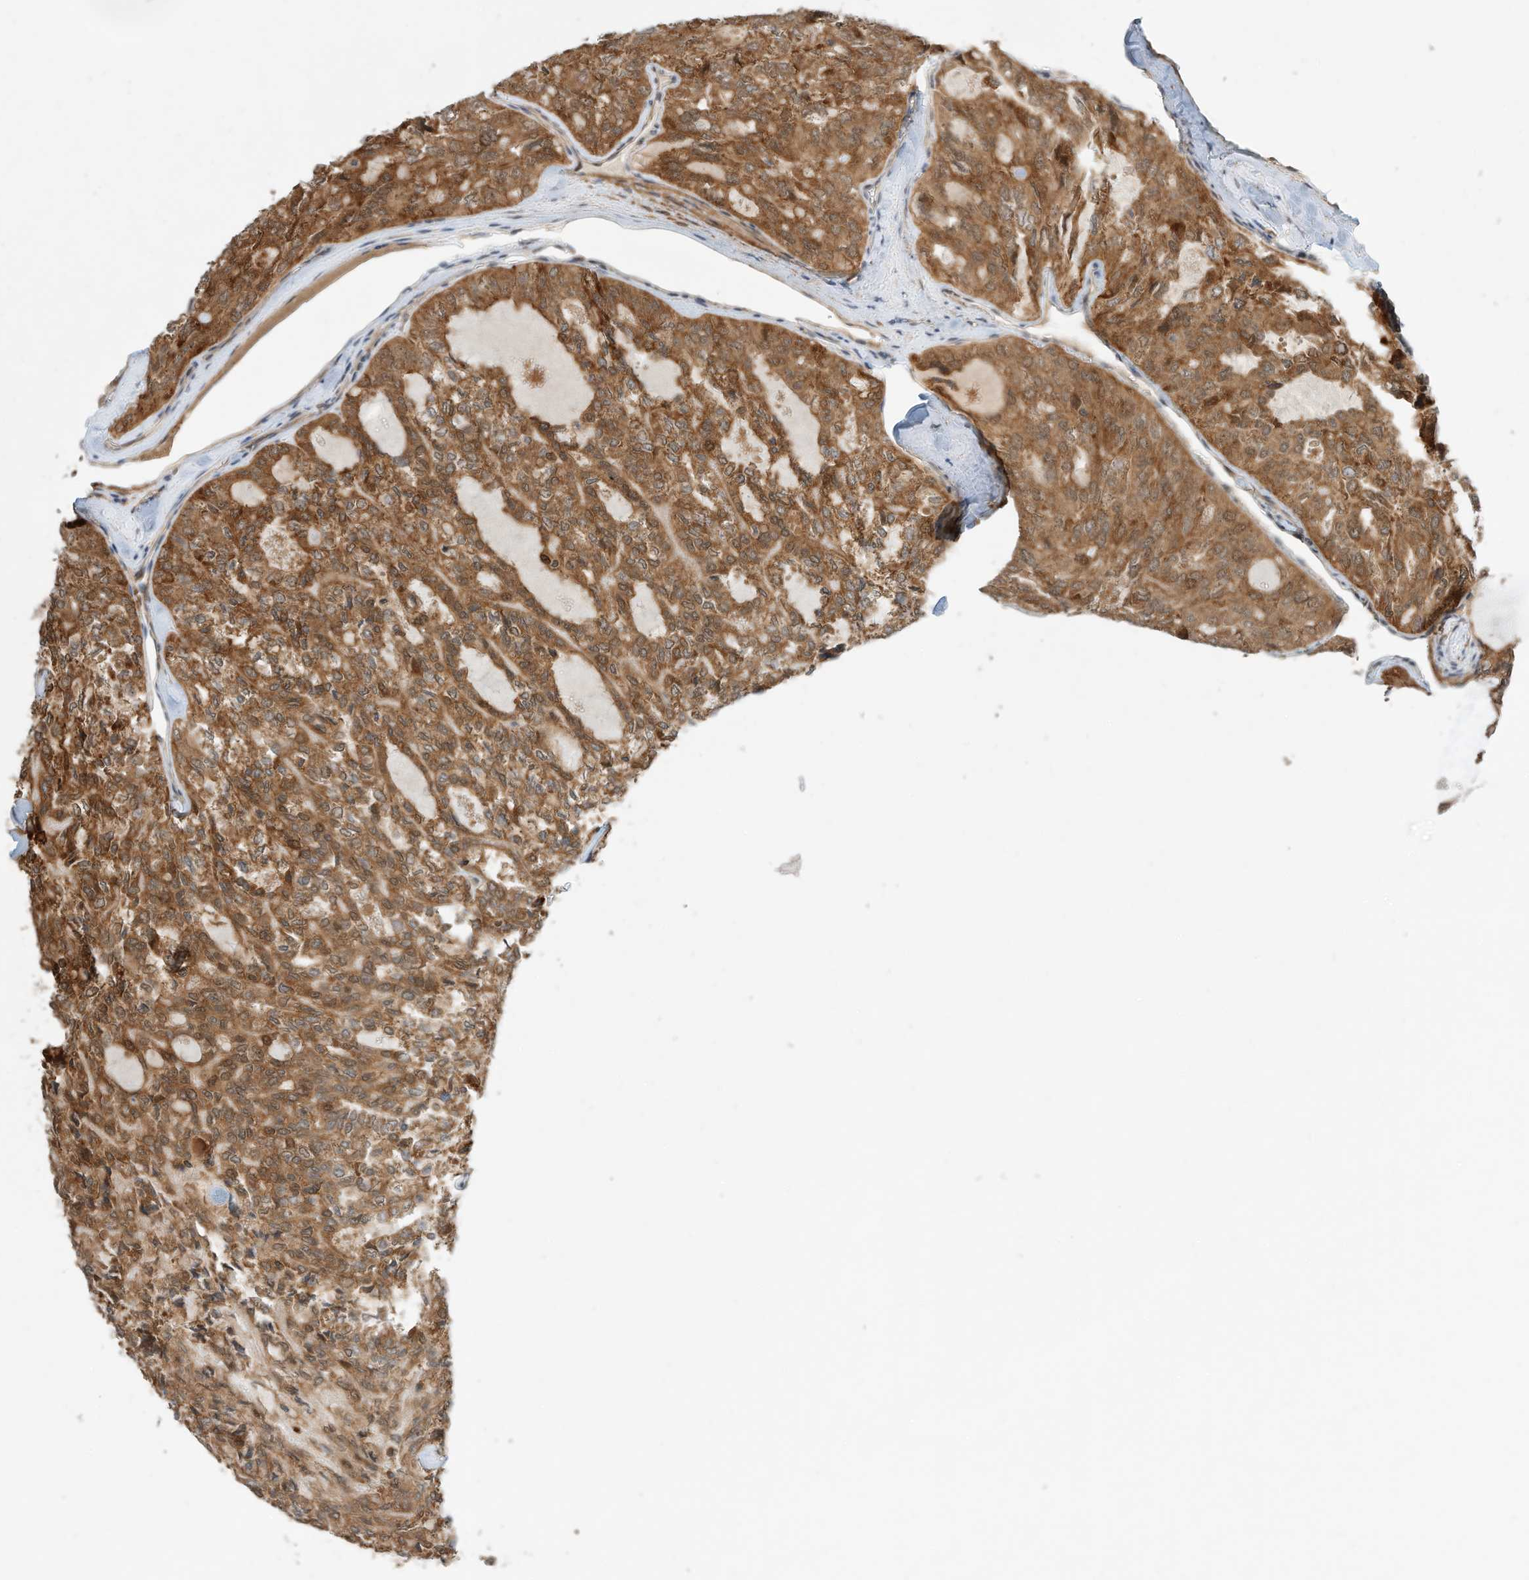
{"staining": {"intensity": "strong", "quantity": ">75%", "location": "cytoplasmic/membranous"}, "tissue": "thyroid cancer", "cell_type": "Tumor cells", "image_type": "cancer", "snomed": [{"axis": "morphology", "description": "Follicular adenoma carcinoma, NOS"}, {"axis": "topography", "description": "Thyroid gland"}], "caption": "Immunohistochemical staining of follicular adenoma carcinoma (thyroid) reveals high levels of strong cytoplasmic/membranous positivity in approximately >75% of tumor cells.", "gene": "CPAMD8", "patient": {"sex": "male", "age": 75}}